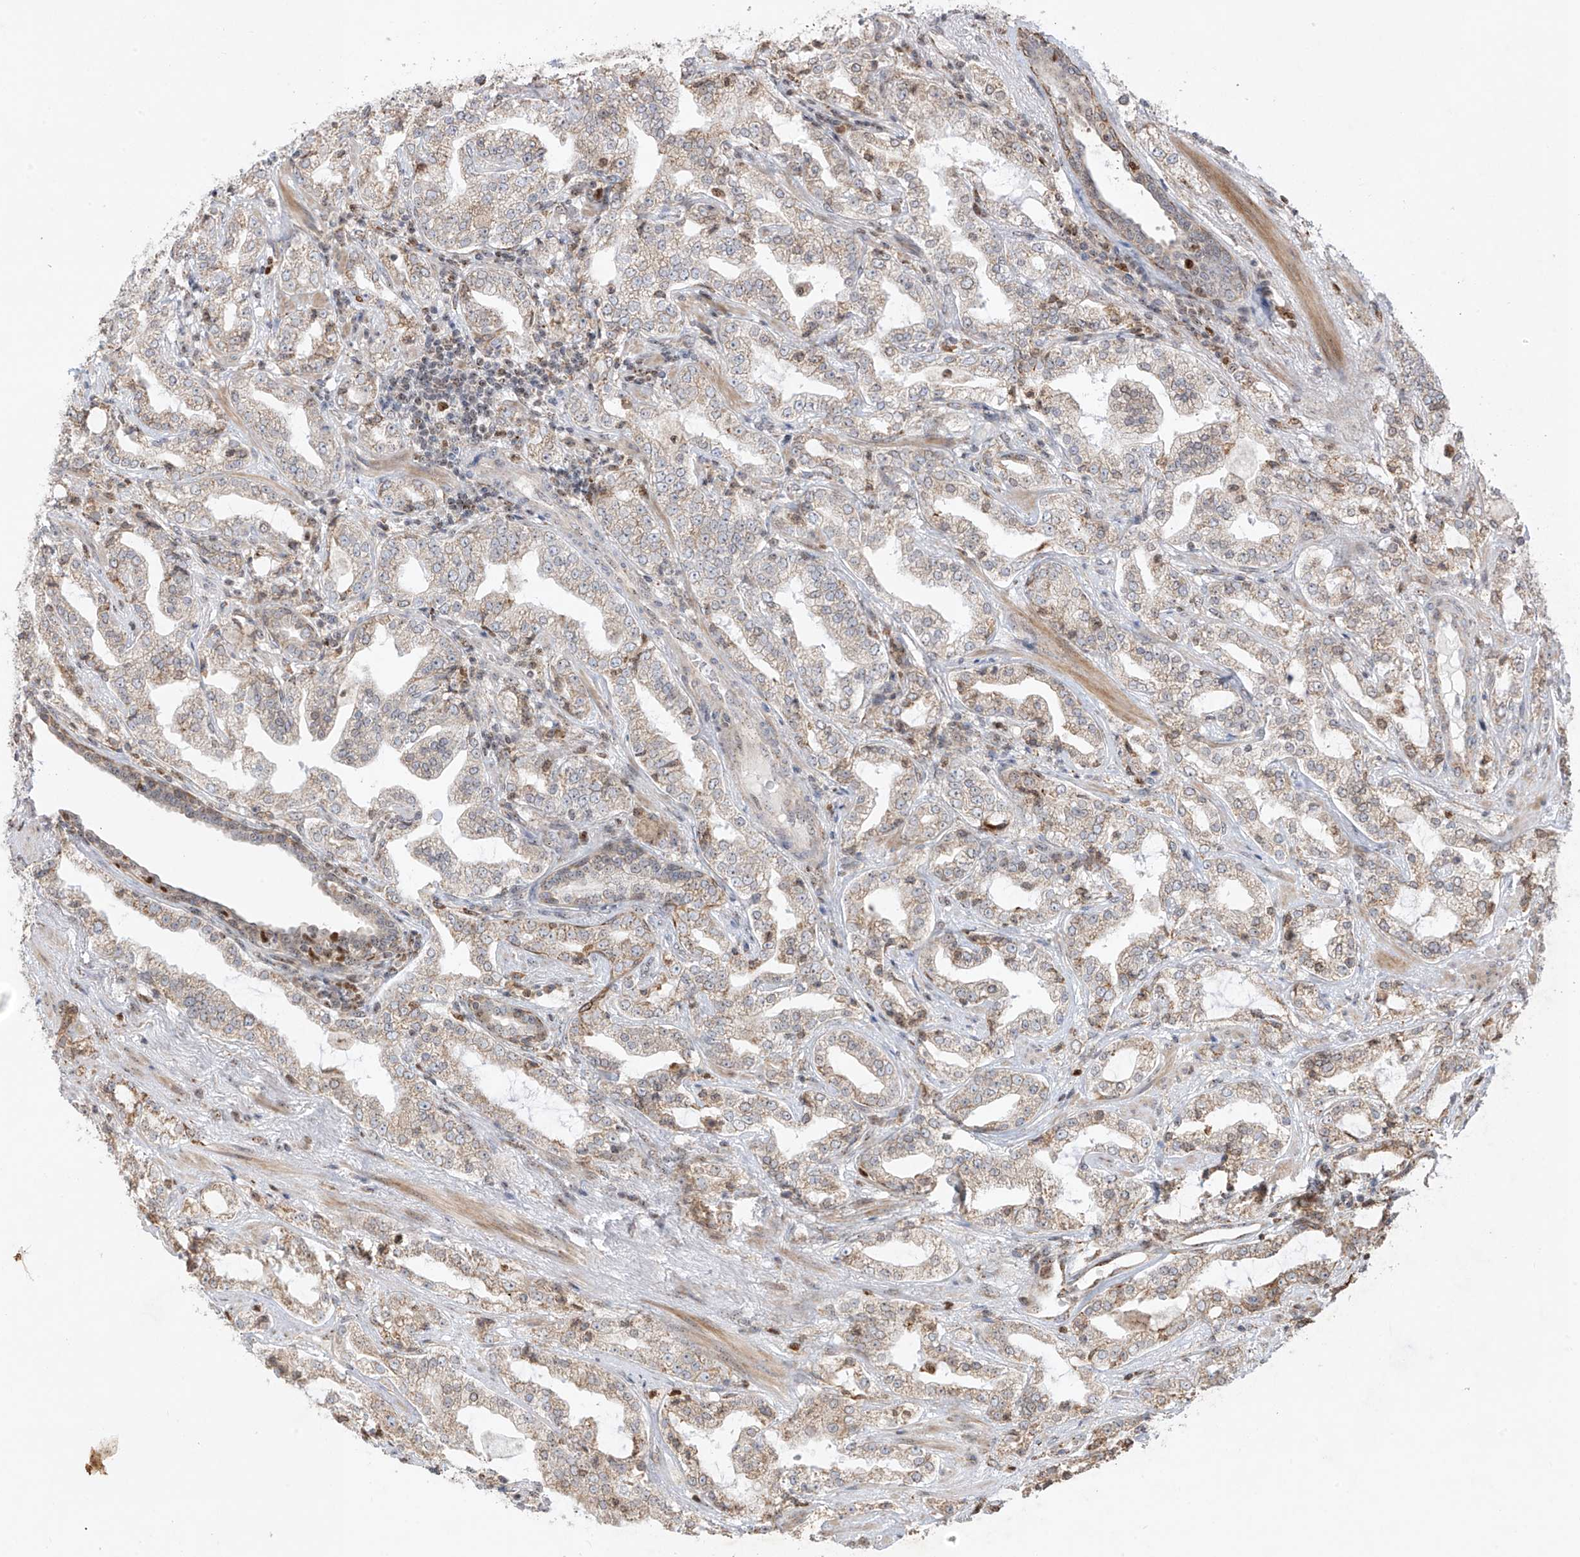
{"staining": {"intensity": "weak", "quantity": "25%-75%", "location": "cytoplasmic/membranous"}, "tissue": "prostate cancer", "cell_type": "Tumor cells", "image_type": "cancer", "snomed": [{"axis": "morphology", "description": "Adenocarcinoma, High grade"}, {"axis": "topography", "description": "Prostate"}], "caption": "Weak cytoplasmic/membranous protein expression is identified in approximately 25%-75% of tumor cells in adenocarcinoma (high-grade) (prostate).", "gene": "ZBTB8A", "patient": {"sex": "male", "age": 64}}